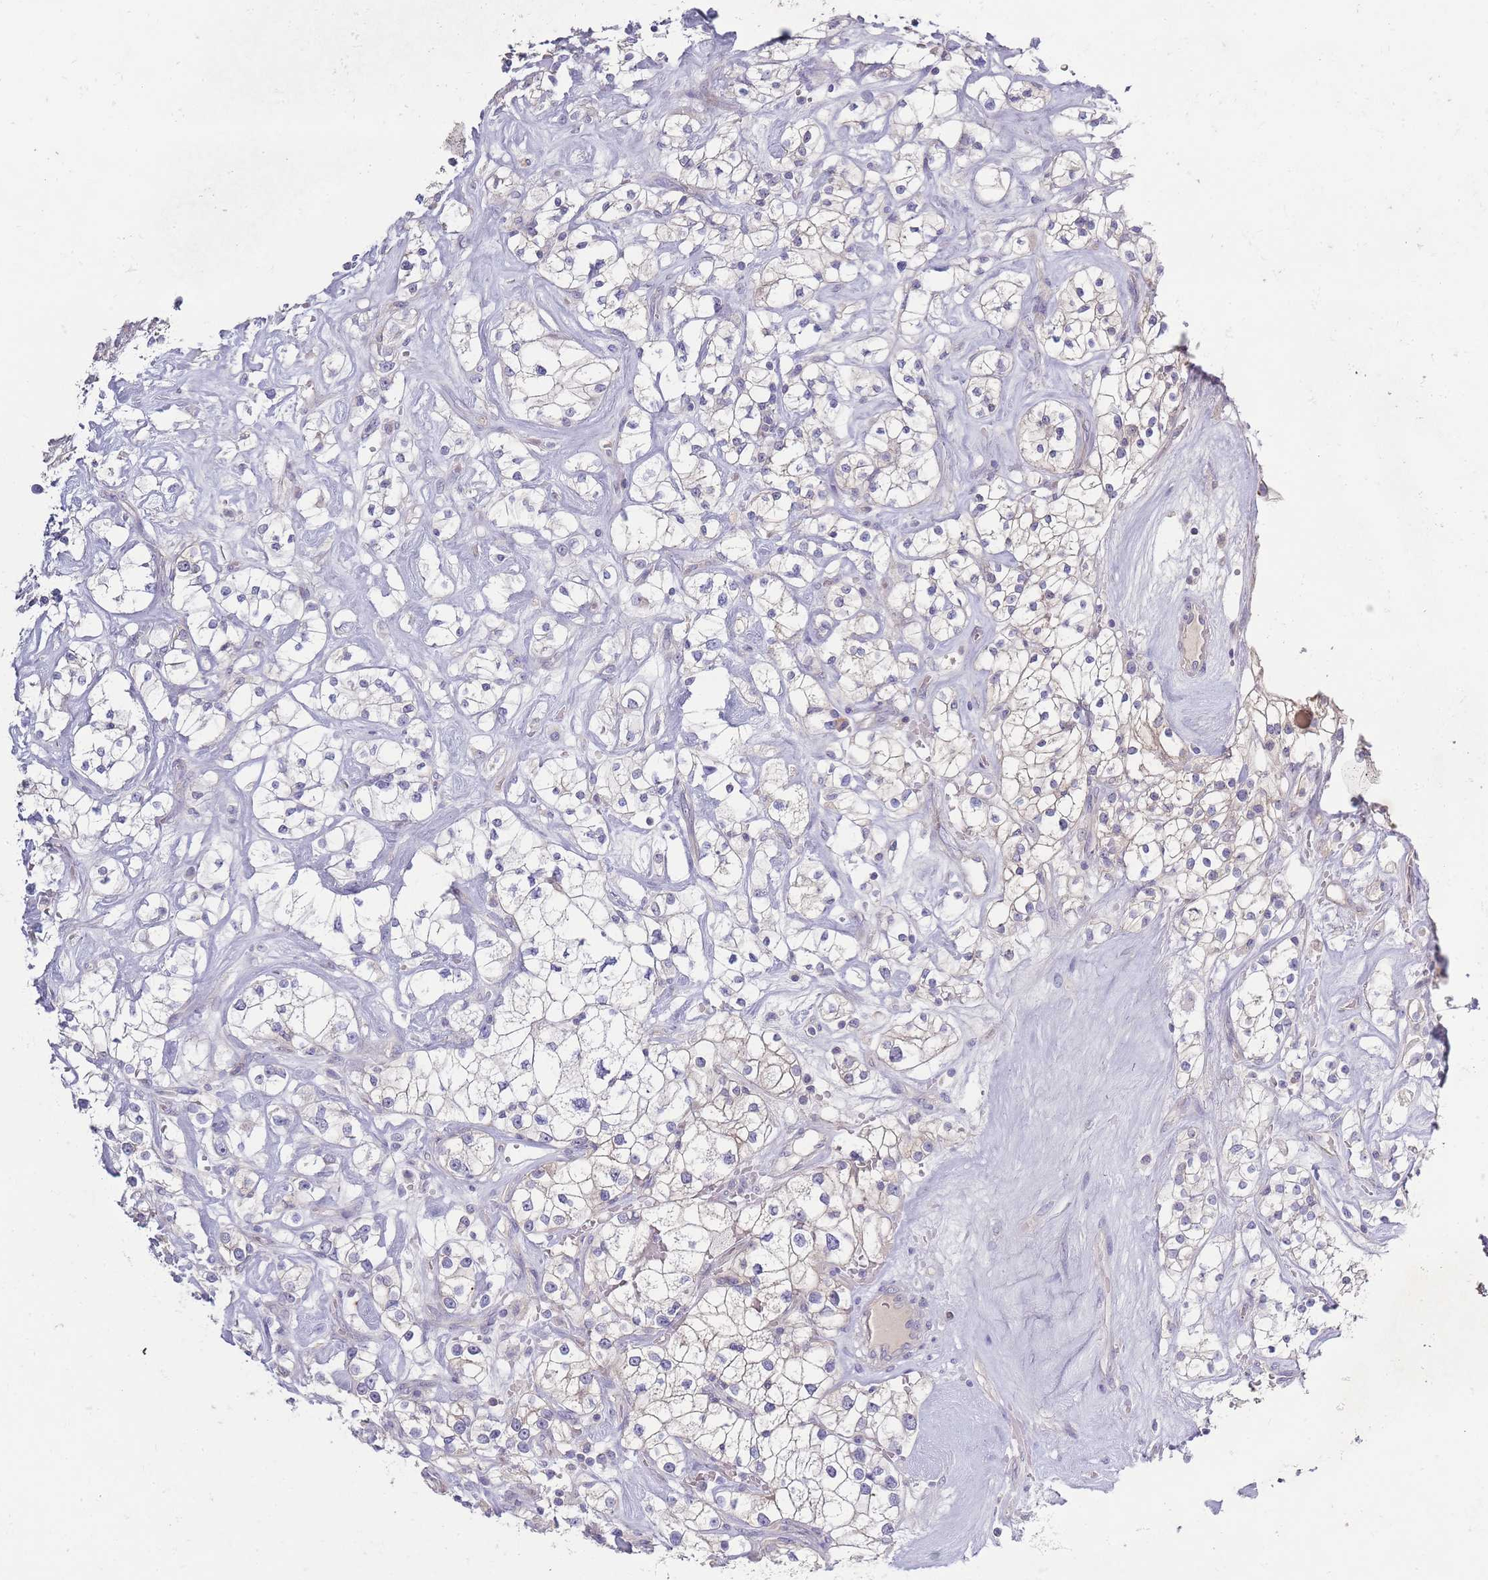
{"staining": {"intensity": "weak", "quantity": "25%-75%", "location": "cytoplasmic/membranous"}, "tissue": "renal cancer", "cell_type": "Tumor cells", "image_type": "cancer", "snomed": [{"axis": "morphology", "description": "Adenocarcinoma, NOS"}, {"axis": "topography", "description": "Kidney"}], "caption": "Renal cancer (adenocarcinoma) stained with a brown dye shows weak cytoplasmic/membranous positive expression in approximately 25%-75% of tumor cells.", "gene": "SPHKAP", "patient": {"sex": "male", "age": 77}}